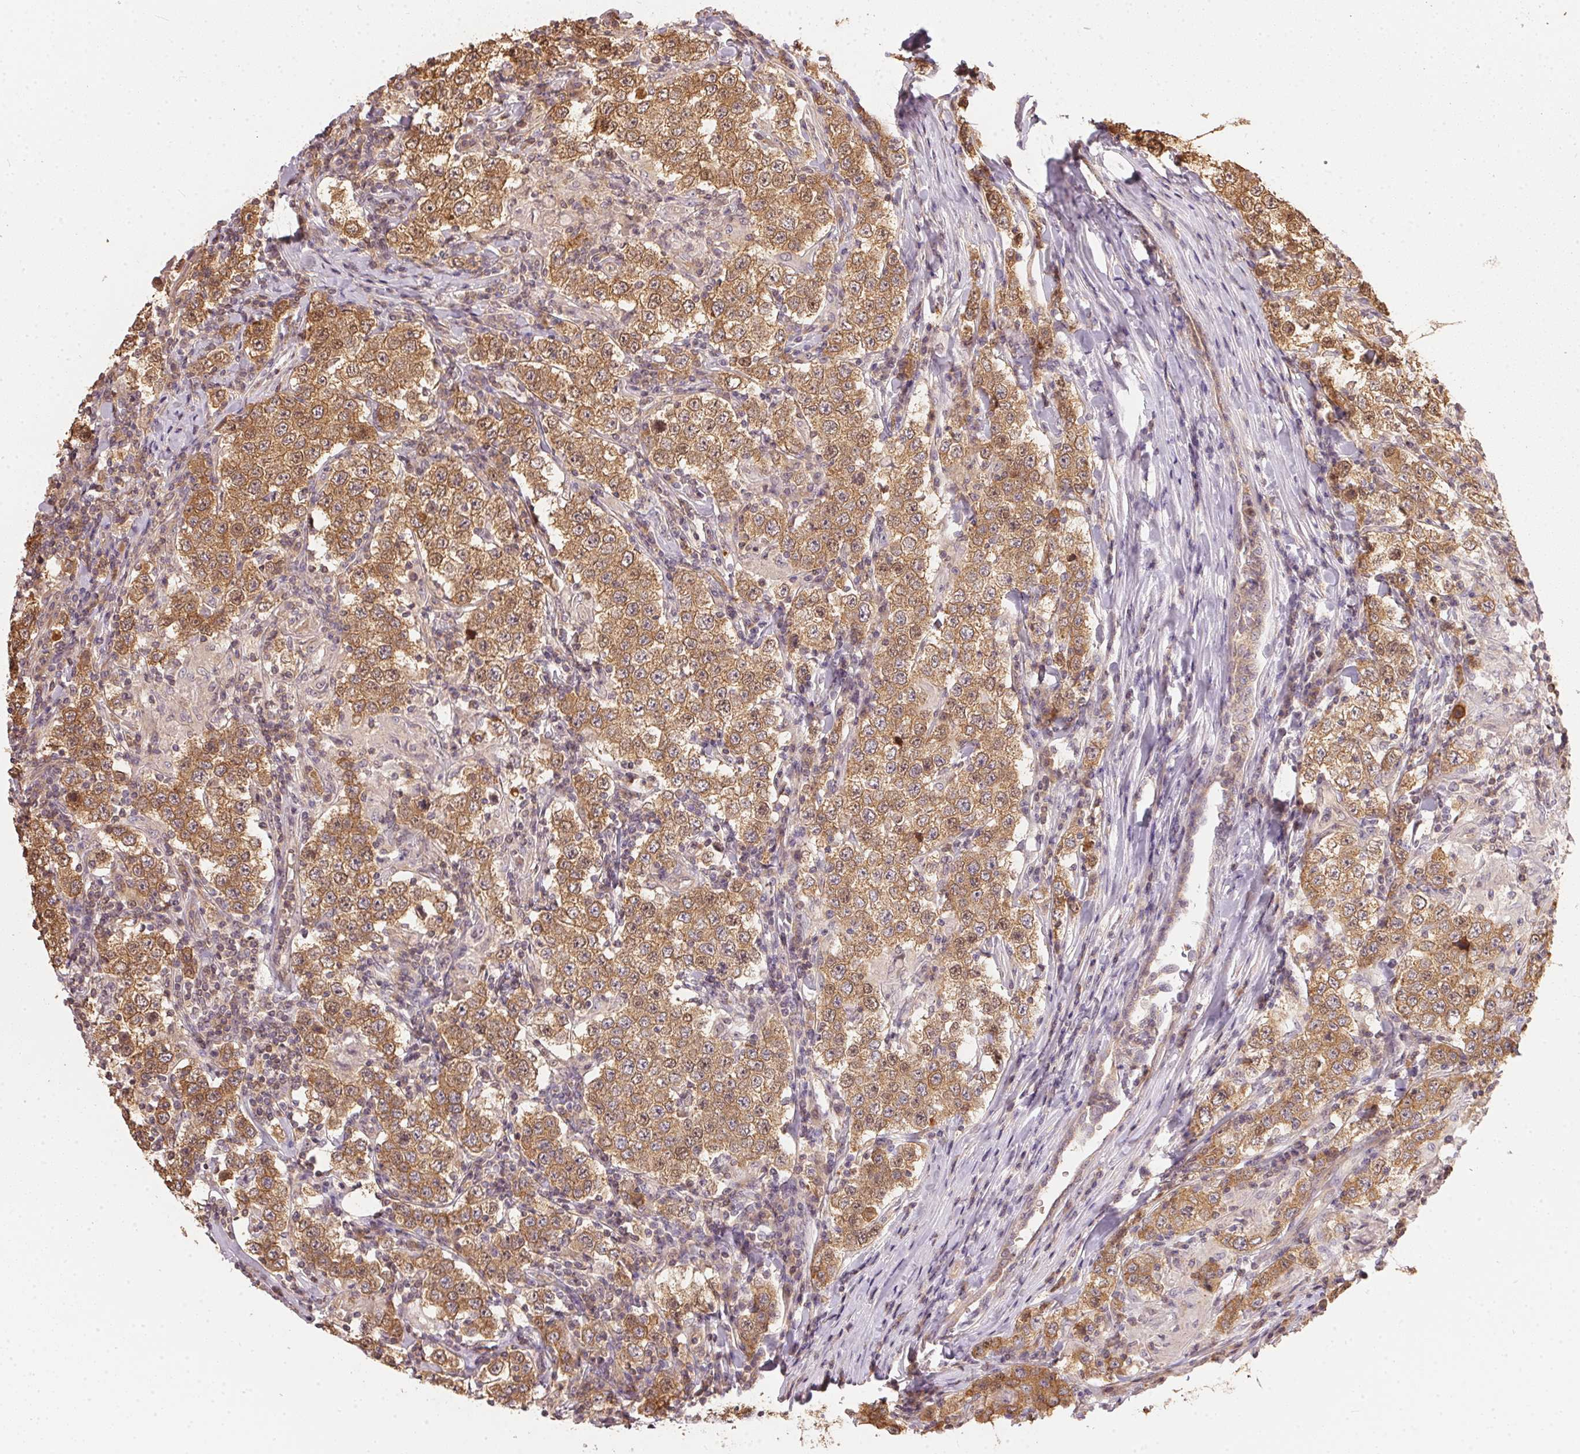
{"staining": {"intensity": "moderate", "quantity": ">75%", "location": "cytoplasmic/membranous"}, "tissue": "testis cancer", "cell_type": "Tumor cells", "image_type": "cancer", "snomed": [{"axis": "morphology", "description": "Seminoma, NOS"}, {"axis": "morphology", "description": "Carcinoma, Embryonal, NOS"}, {"axis": "topography", "description": "Testis"}], "caption": "Moderate cytoplasmic/membranous protein positivity is identified in approximately >75% of tumor cells in testis cancer (seminoma).", "gene": "BLMH", "patient": {"sex": "male", "age": 41}}